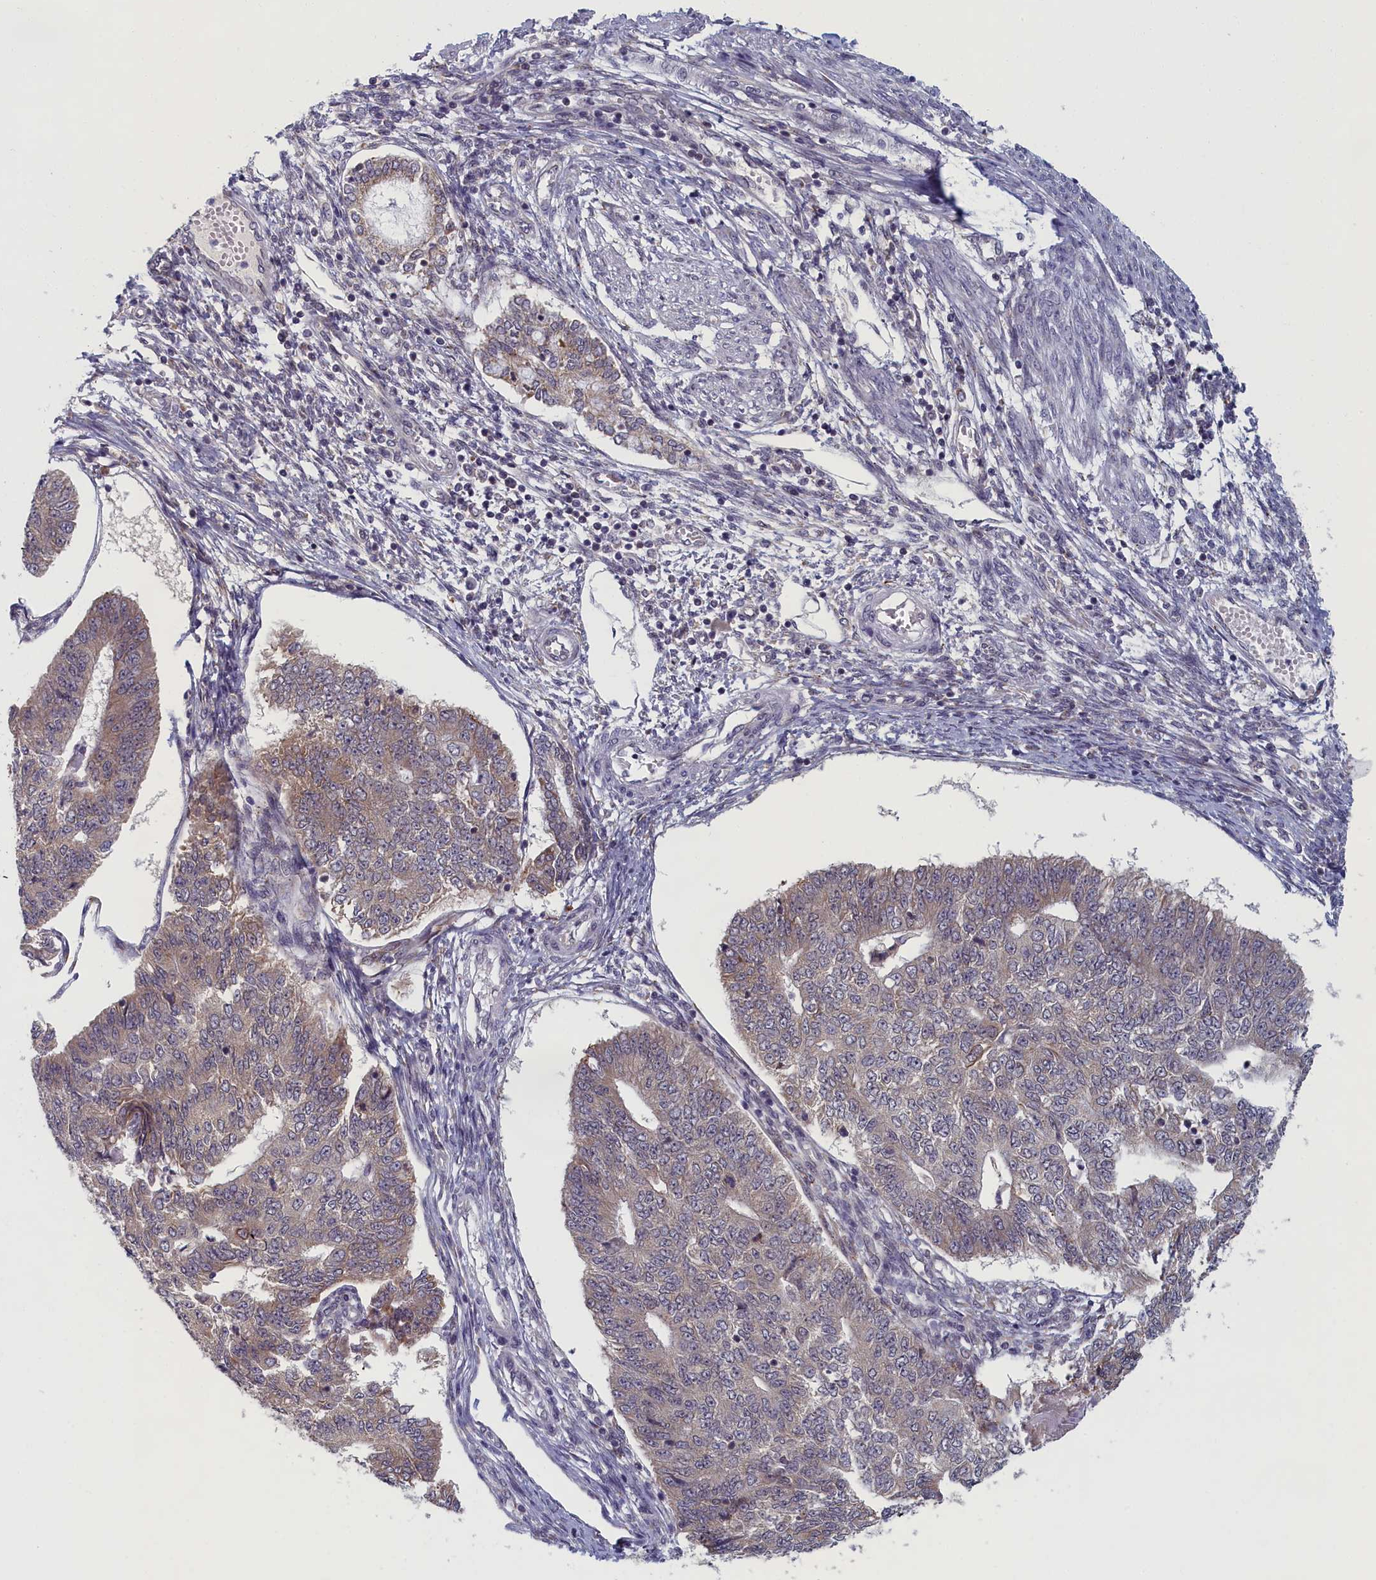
{"staining": {"intensity": "weak", "quantity": "25%-75%", "location": "cytoplasmic/membranous"}, "tissue": "endometrial cancer", "cell_type": "Tumor cells", "image_type": "cancer", "snomed": [{"axis": "morphology", "description": "Adenocarcinoma, NOS"}, {"axis": "topography", "description": "Endometrium"}], "caption": "The image reveals staining of endometrial cancer, revealing weak cytoplasmic/membranous protein expression (brown color) within tumor cells.", "gene": "DNAJC17", "patient": {"sex": "female", "age": 32}}